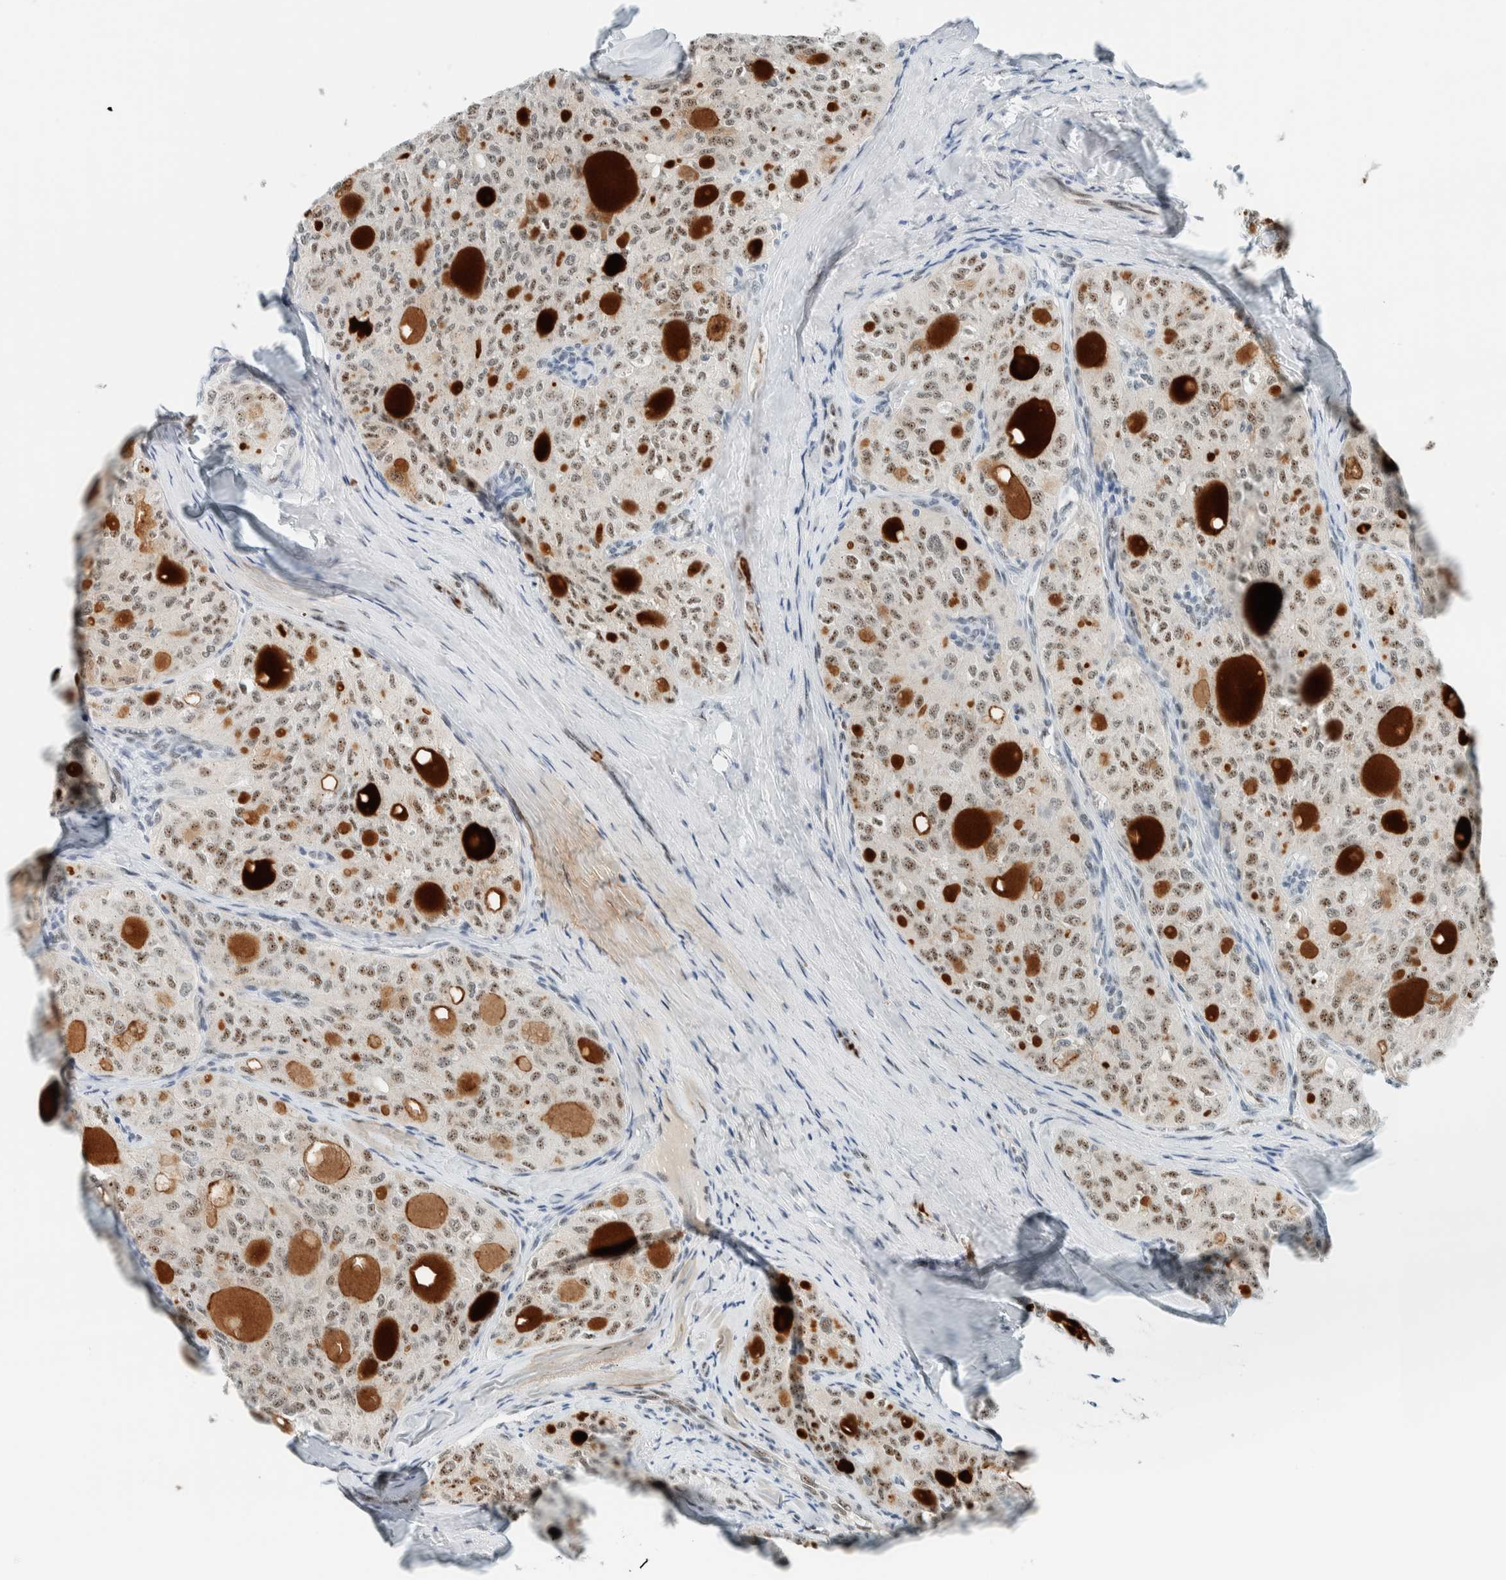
{"staining": {"intensity": "weak", "quantity": ">75%", "location": "nuclear"}, "tissue": "thyroid cancer", "cell_type": "Tumor cells", "image_type": "cancer", "snomed": [{"axis": "morphology", "description": "Follicular adenoma carcinoma, NOS"}, {"axis": "topography", "description": "Thyroid gland"}], "caption": "Immunohistochemical staining of thyroid cancer reveals weak nuclear protein positivity in about >75% of tumor cells.", "gene": "CYSRT1", "patient": {"sex": "male", "age": 75}}